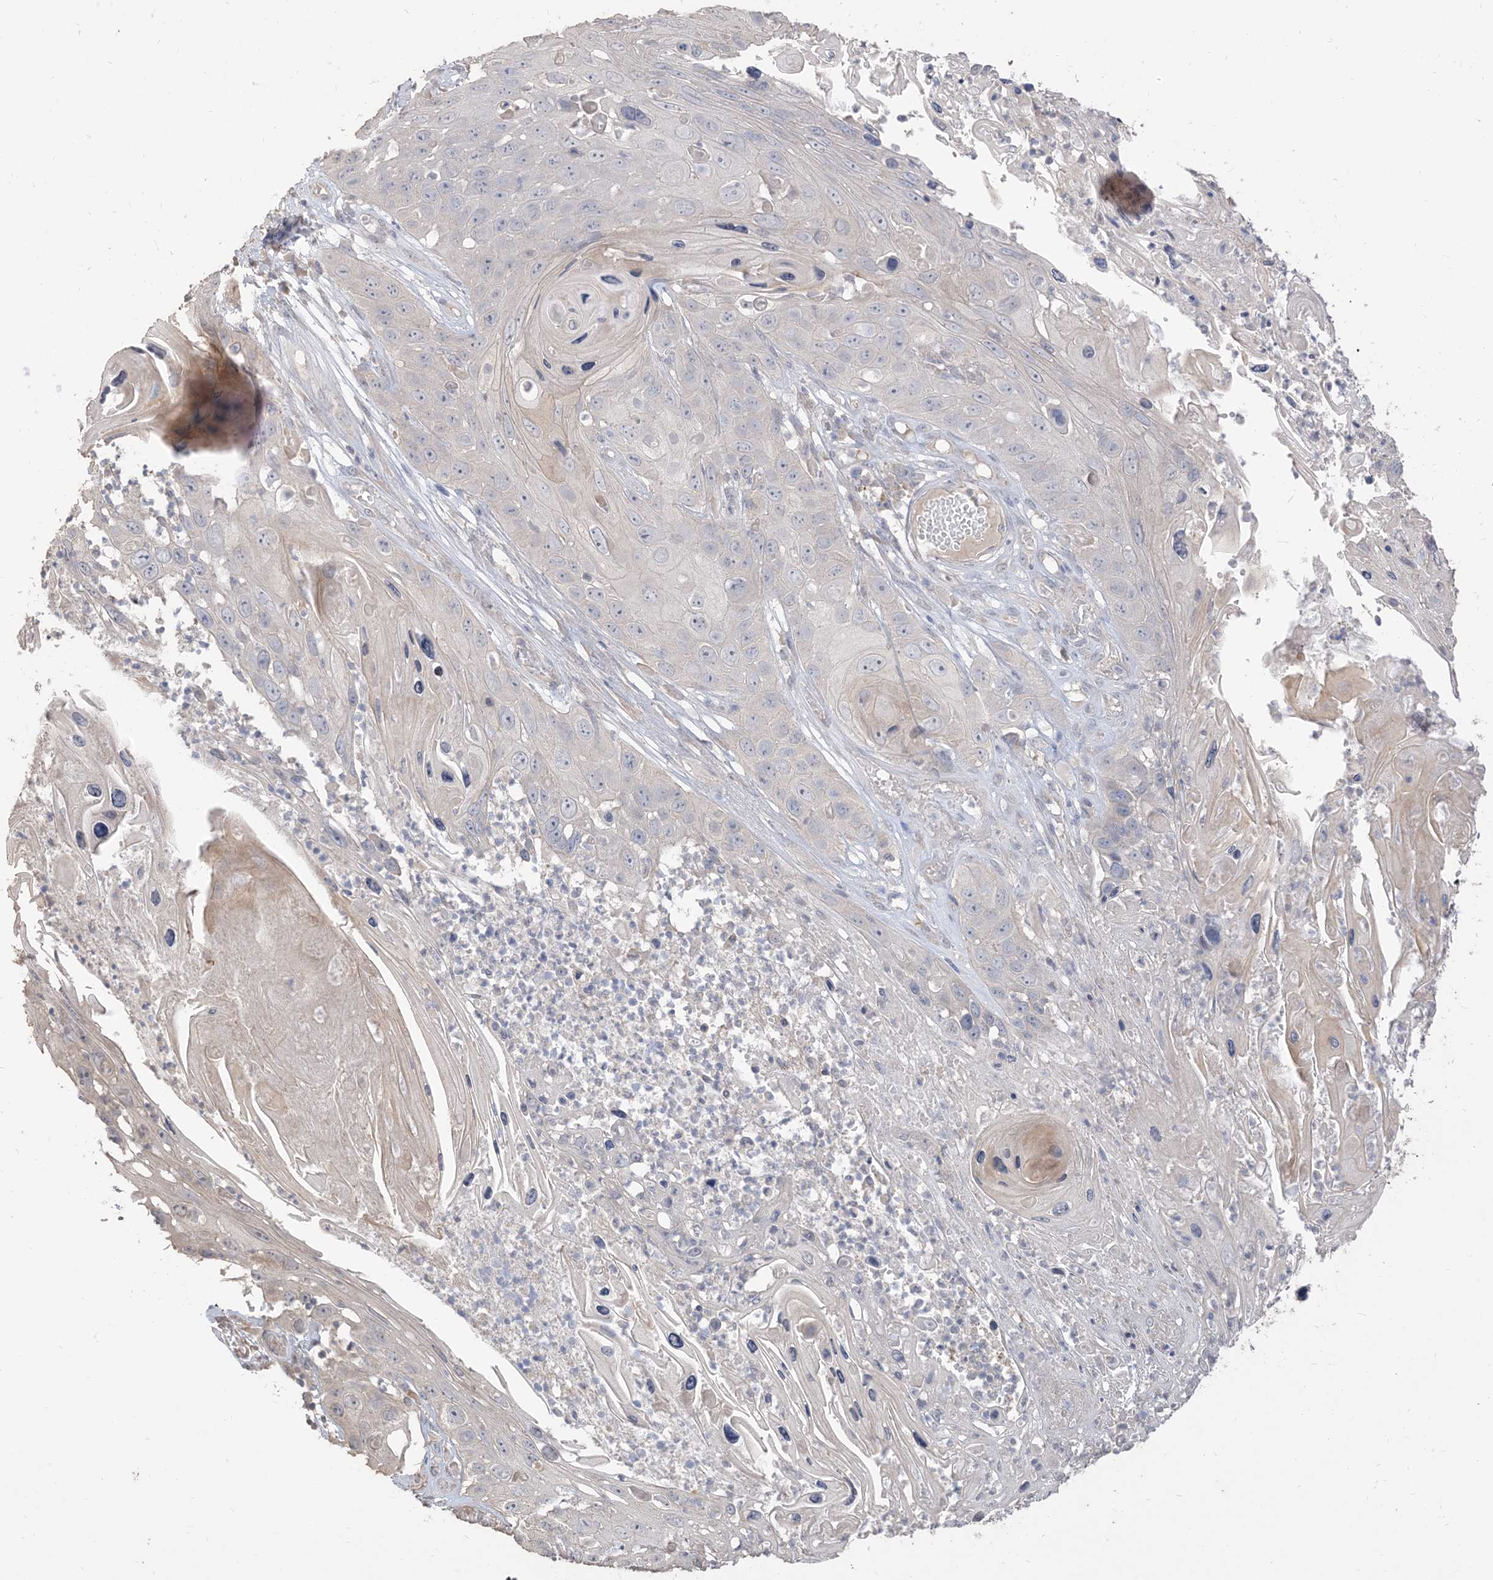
{"staining": {"intensity": "weak", "quantity": "<25%", "location": "cytoplasmic/membranous"}, "tissue": "skin cancer", "cell_type": "Tumor cells", "image_type": "cancer", "snomed": [{"axis": "morphology", "description": "Squamous cell carcinoma, NOS"}, {"axis": "topography", "description": "Skin"}], "caption": "This is a histopathology image of IHC staining of skin cancer (squamous cell carcinoma), which shows no expression in tumor cells. (Immunohistochemistry (ihc), brightfield microscopy, high magnification).", "gene": "RNF175", "patient": {"sex": "male", "age": 55}}